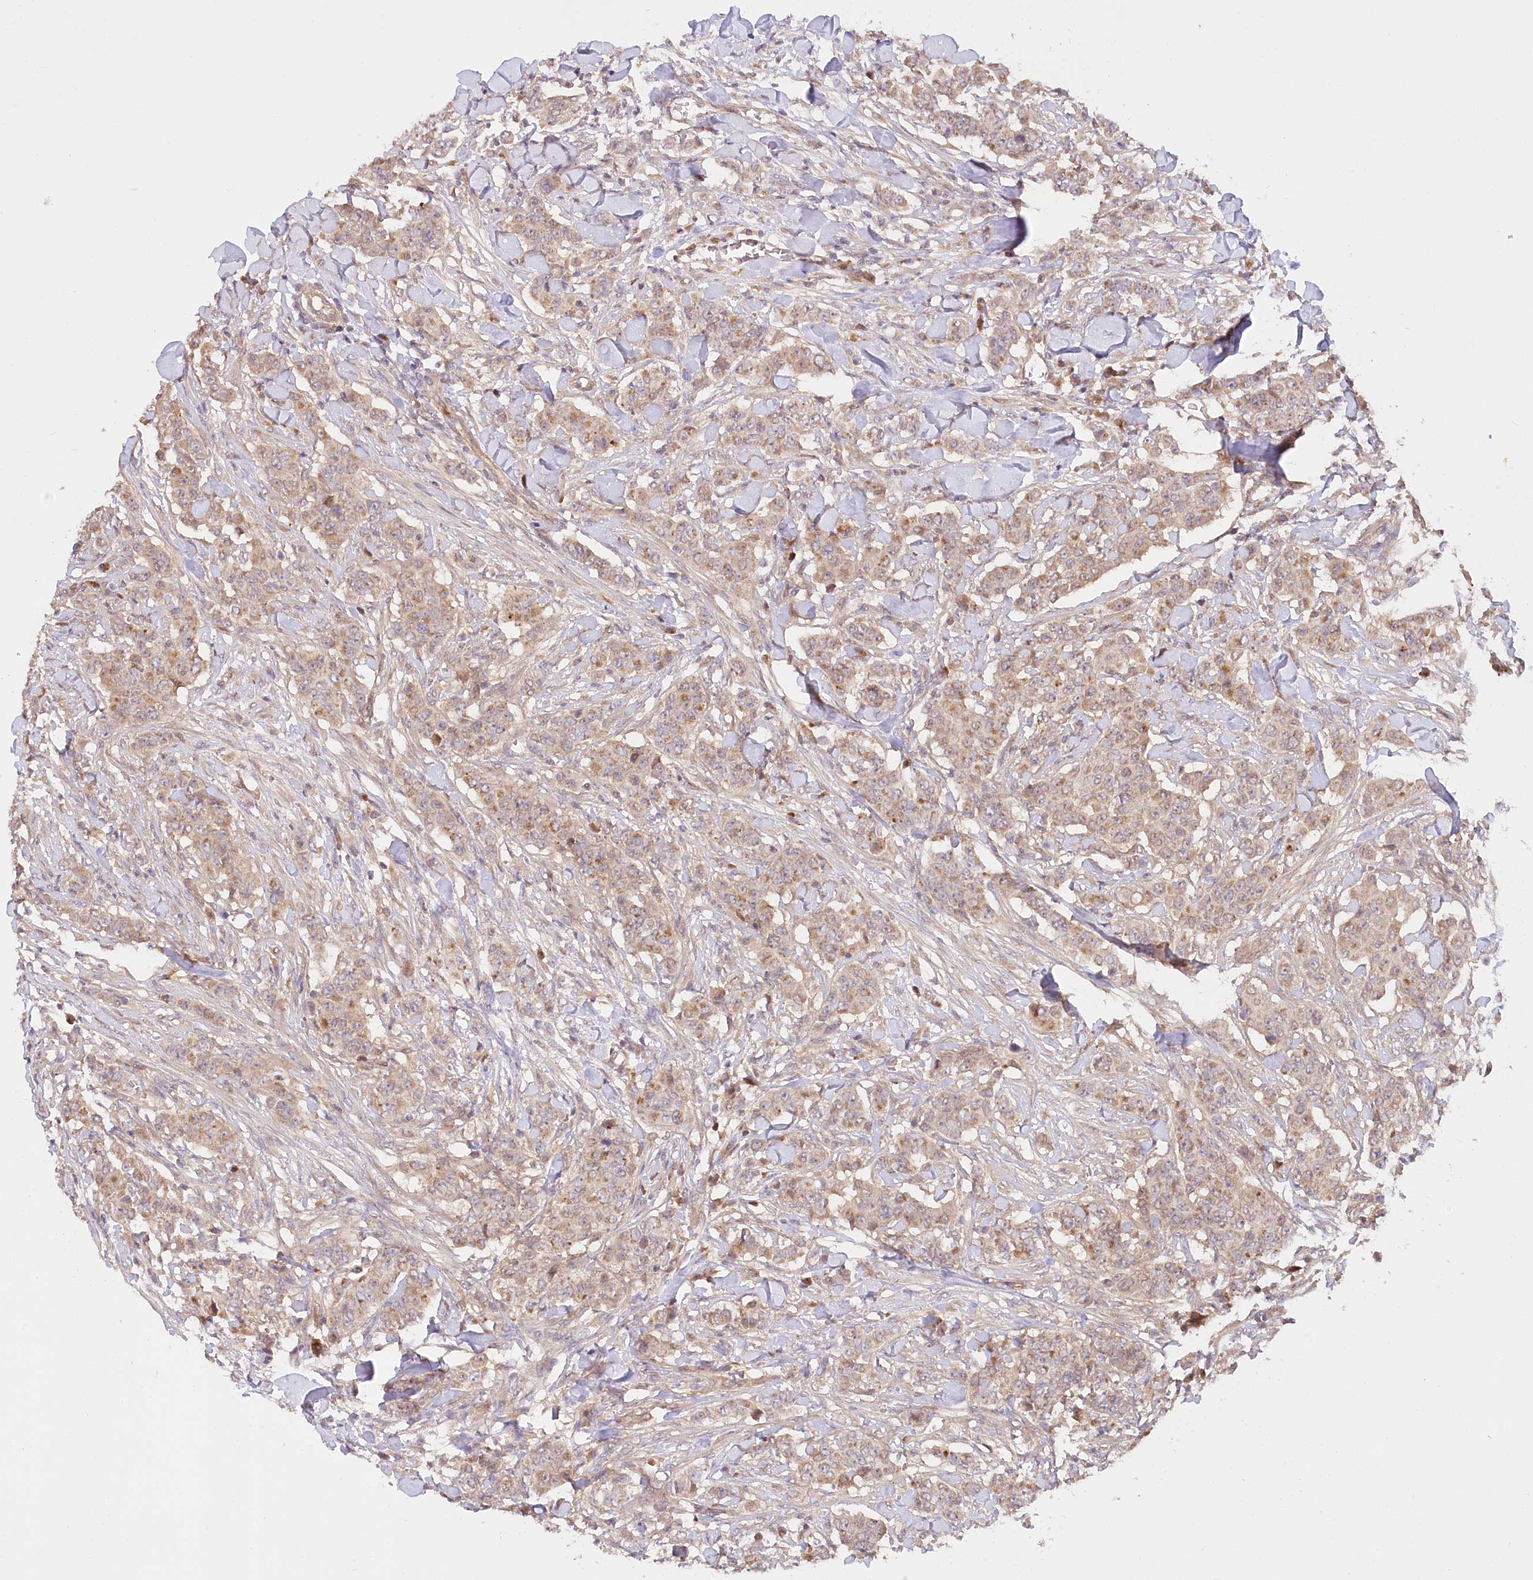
{"staining": {"intensity": "weak", "quantity": ">75%", "location": "cytoplasmic/membranous"}, "tissue": "breast cancer", "cell_type": "Tumor cells", "image_type": "cancer", "snomed": [{"axis": "morphology", "description": "Duct carcinoma"}, {"axis": "topography", "description": "Breast"}], "caption": "Immunohistochemistry (IHC) photomicrograph of infiltrating ductal carcinoma (breast) stained for a protein (brown), which demonstrates low levels of weak cytoplasmic/membranous staining in approximately >75% of tumor cells.", "gene": "CEP70", "patient": {"sex": "female", "age": 40}}